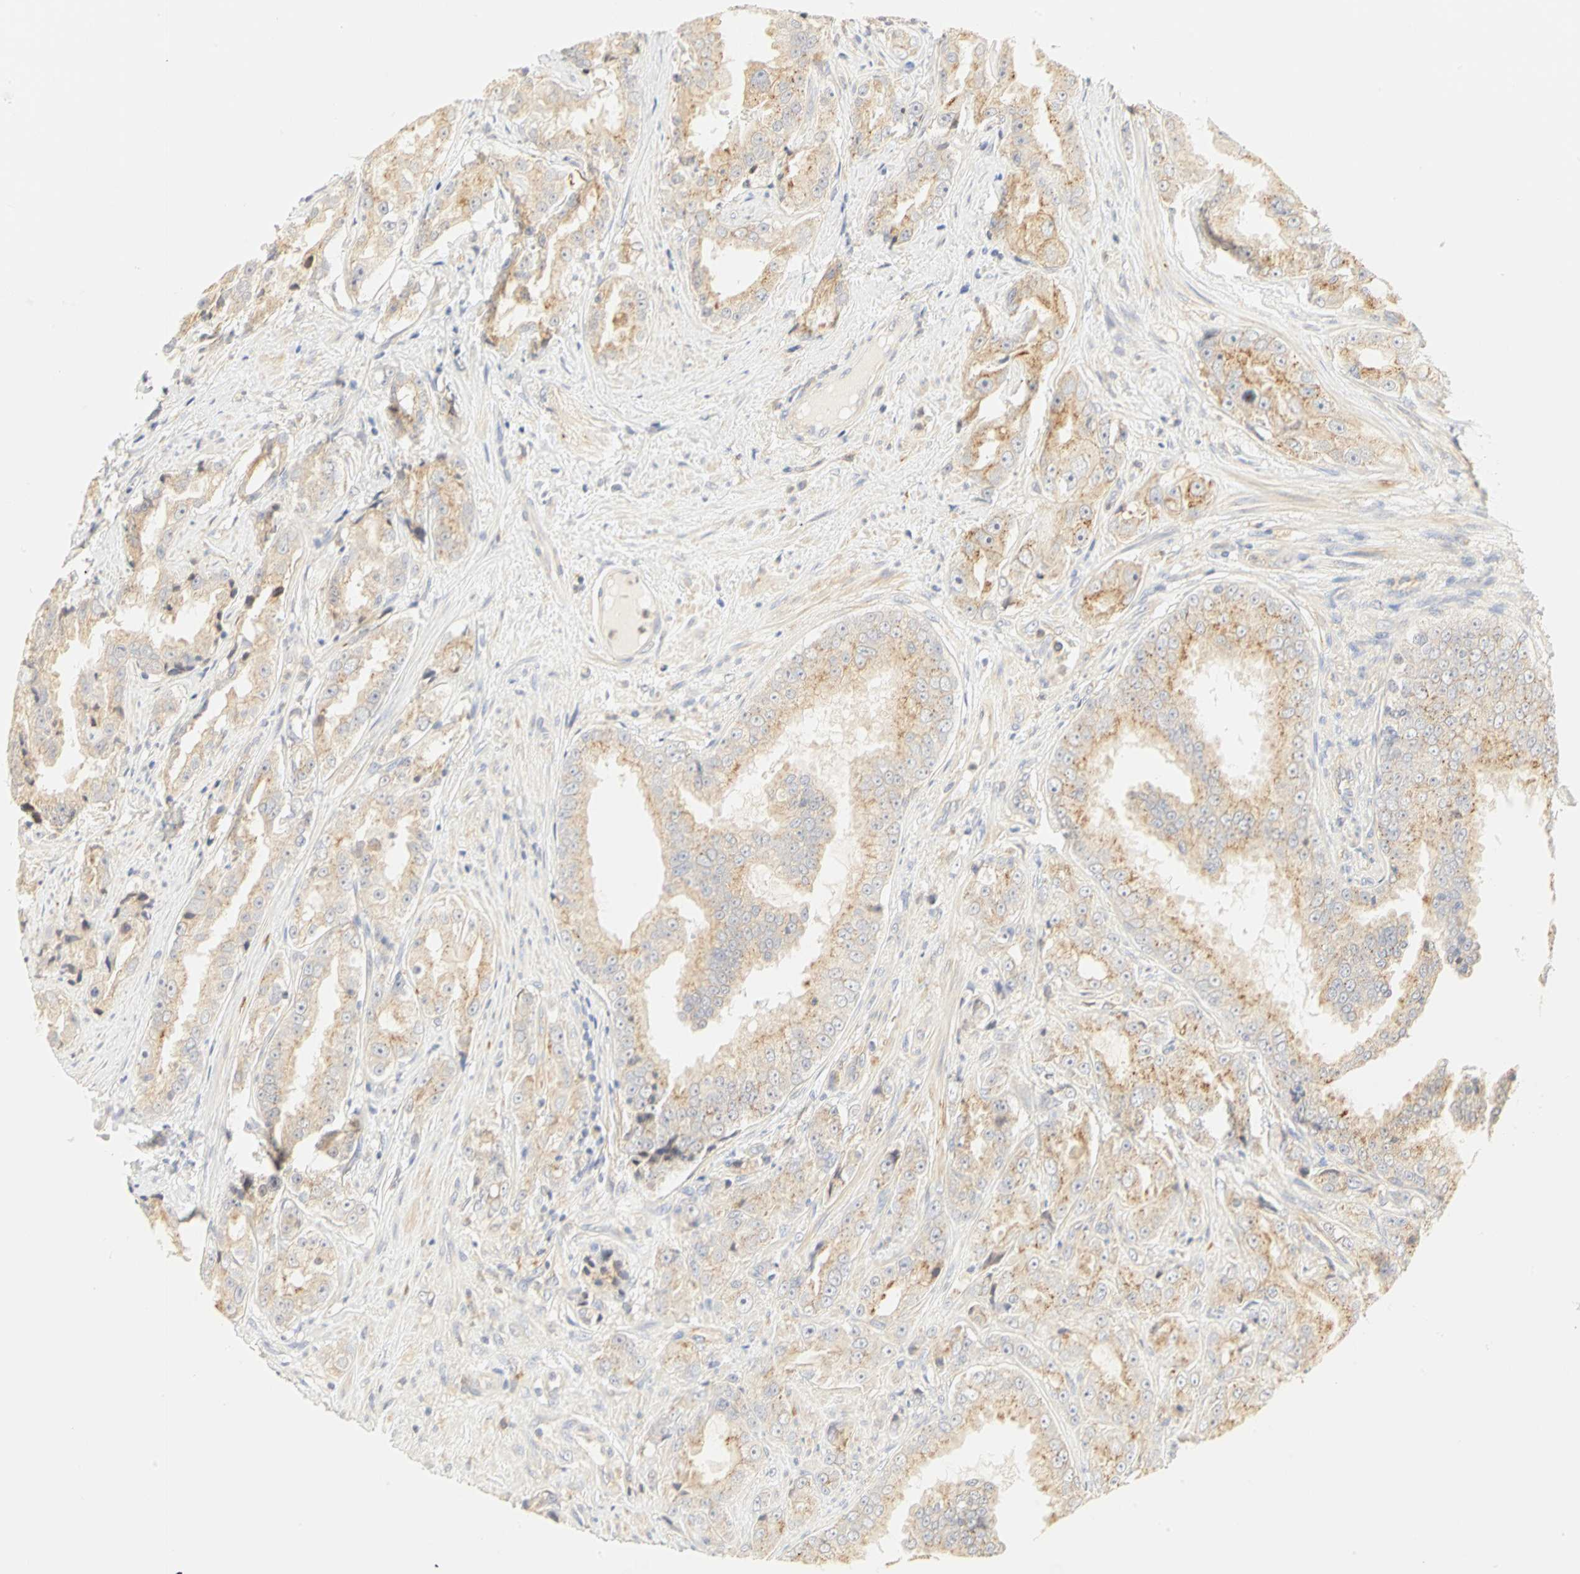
{"staining": {"intensity": "moderate", "quantity": ">75%", "location": "cytoplasmic/membranous"}, "tissue": "prostate cancer", "cell_type": "Tumor cells", "image_type": "cancer", "snomed": [{"axis": "morphology", "description": "Adenocarcinoma, High grade"}, {"axis": "topography", "description": "Prostate"}], "caption": "A high-resolution micrograph shows IHC staining of prostate cancer, which shows moderate cytoplasmic/membranous positivity in about >75% of tumor cells.", "gene": "GNRH2", "patient": {"sex": "male", "age": 73}}